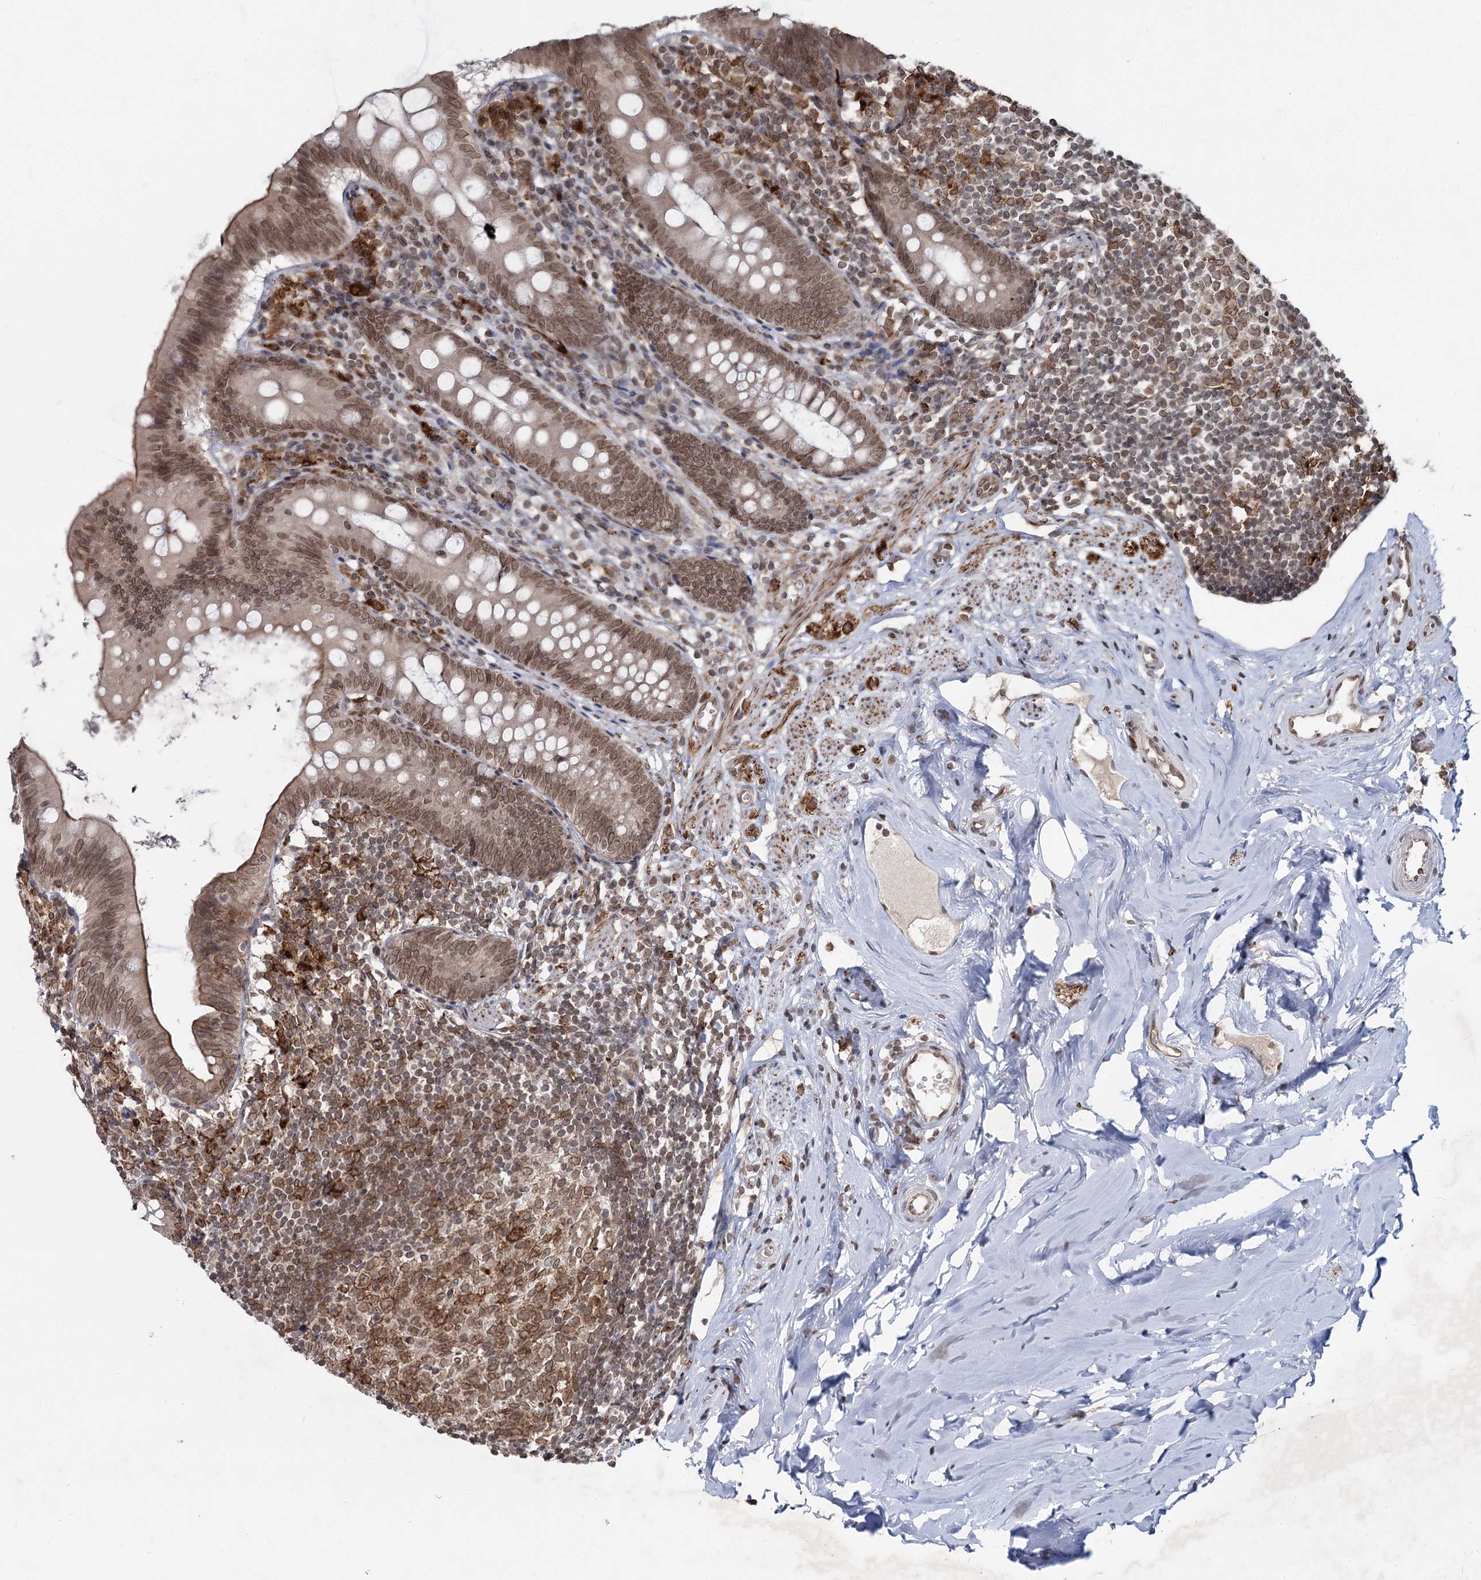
{"staining": {"intensity": "moderate", "quantity": ">75%", "location": "cytoplasmic/membranous,nuclear"}, "tissue": "appendix", "cell_type": "Glandular cells", "image_type": "normal", "snomed": [{"axis": "morphology", "description": "Normal tissue, NOS"}, {"axis": "topography", "description": "Appendix"}], "caption": "Appendix was stained to show a protein in brown. There is medium levels of moderate cytoplasmic/membranous,nuclear expression in approximately >75% of glandular cells. (DAB (3,3'-diaminobenzidine) IHC, brown staining for protein, blue staining for nuclei).", "gene": "RNF6", "patient": {"sex": "female", "age": 51}}